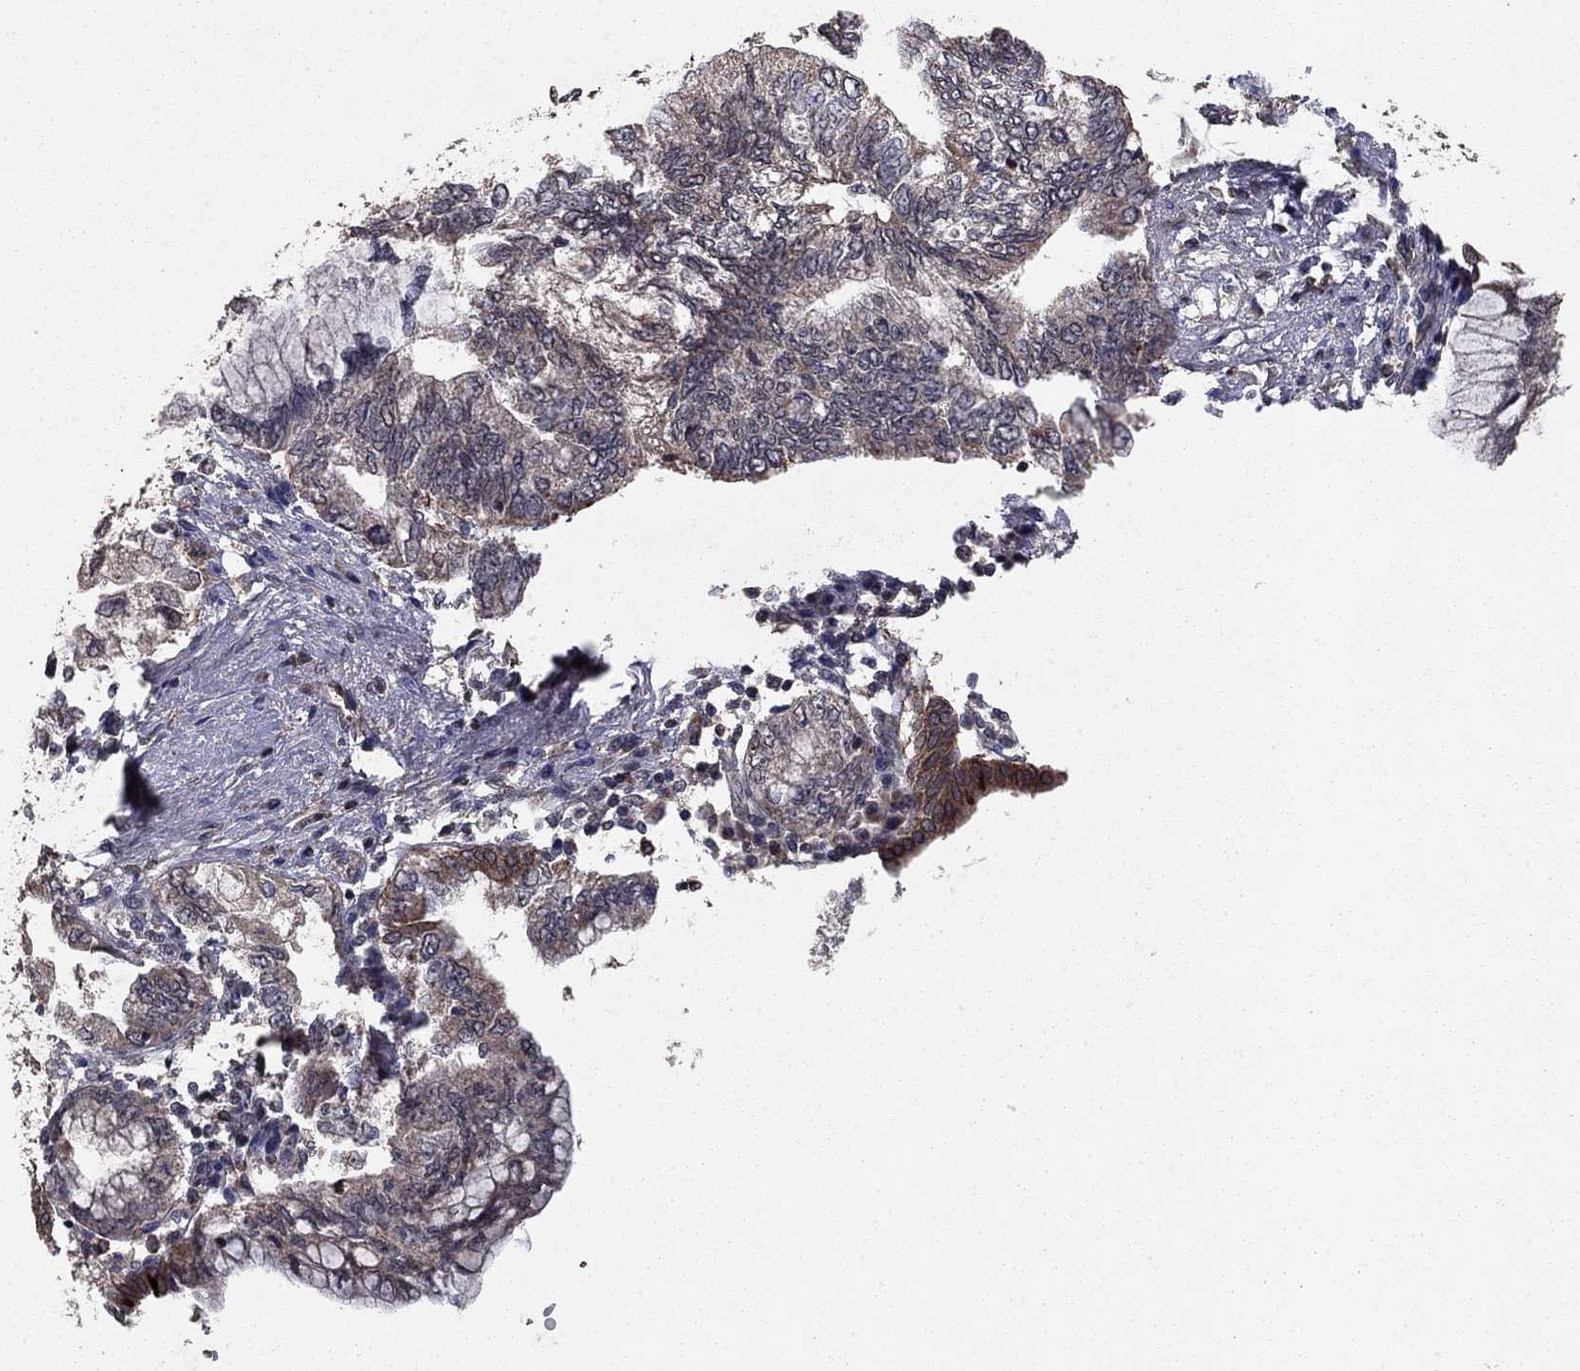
{"staining": {"intensity": "weak", "quantity": "<25%", "location": "cytoplasmic/membranous"}, "tissue": "pancreatic cancer", "cell_type": "Tumor cells", "image_type": "cancer", "snomed": [{"axis": "morphology", "description": "Adenocarcinoma, NOS"}, {"axis": "topography", "description": "Pancreas"}], "caption": "This image is of pancreatic adenocarcinoma stained with immunohistochemistry to label a protein in brown with the nuclei are counter-stained blue. There is no expression in tumor cells. (DAB immunohistochemistry, high magnification).", "gene": "DHRS1", "patient": {"sex": "female", "age": 73}}